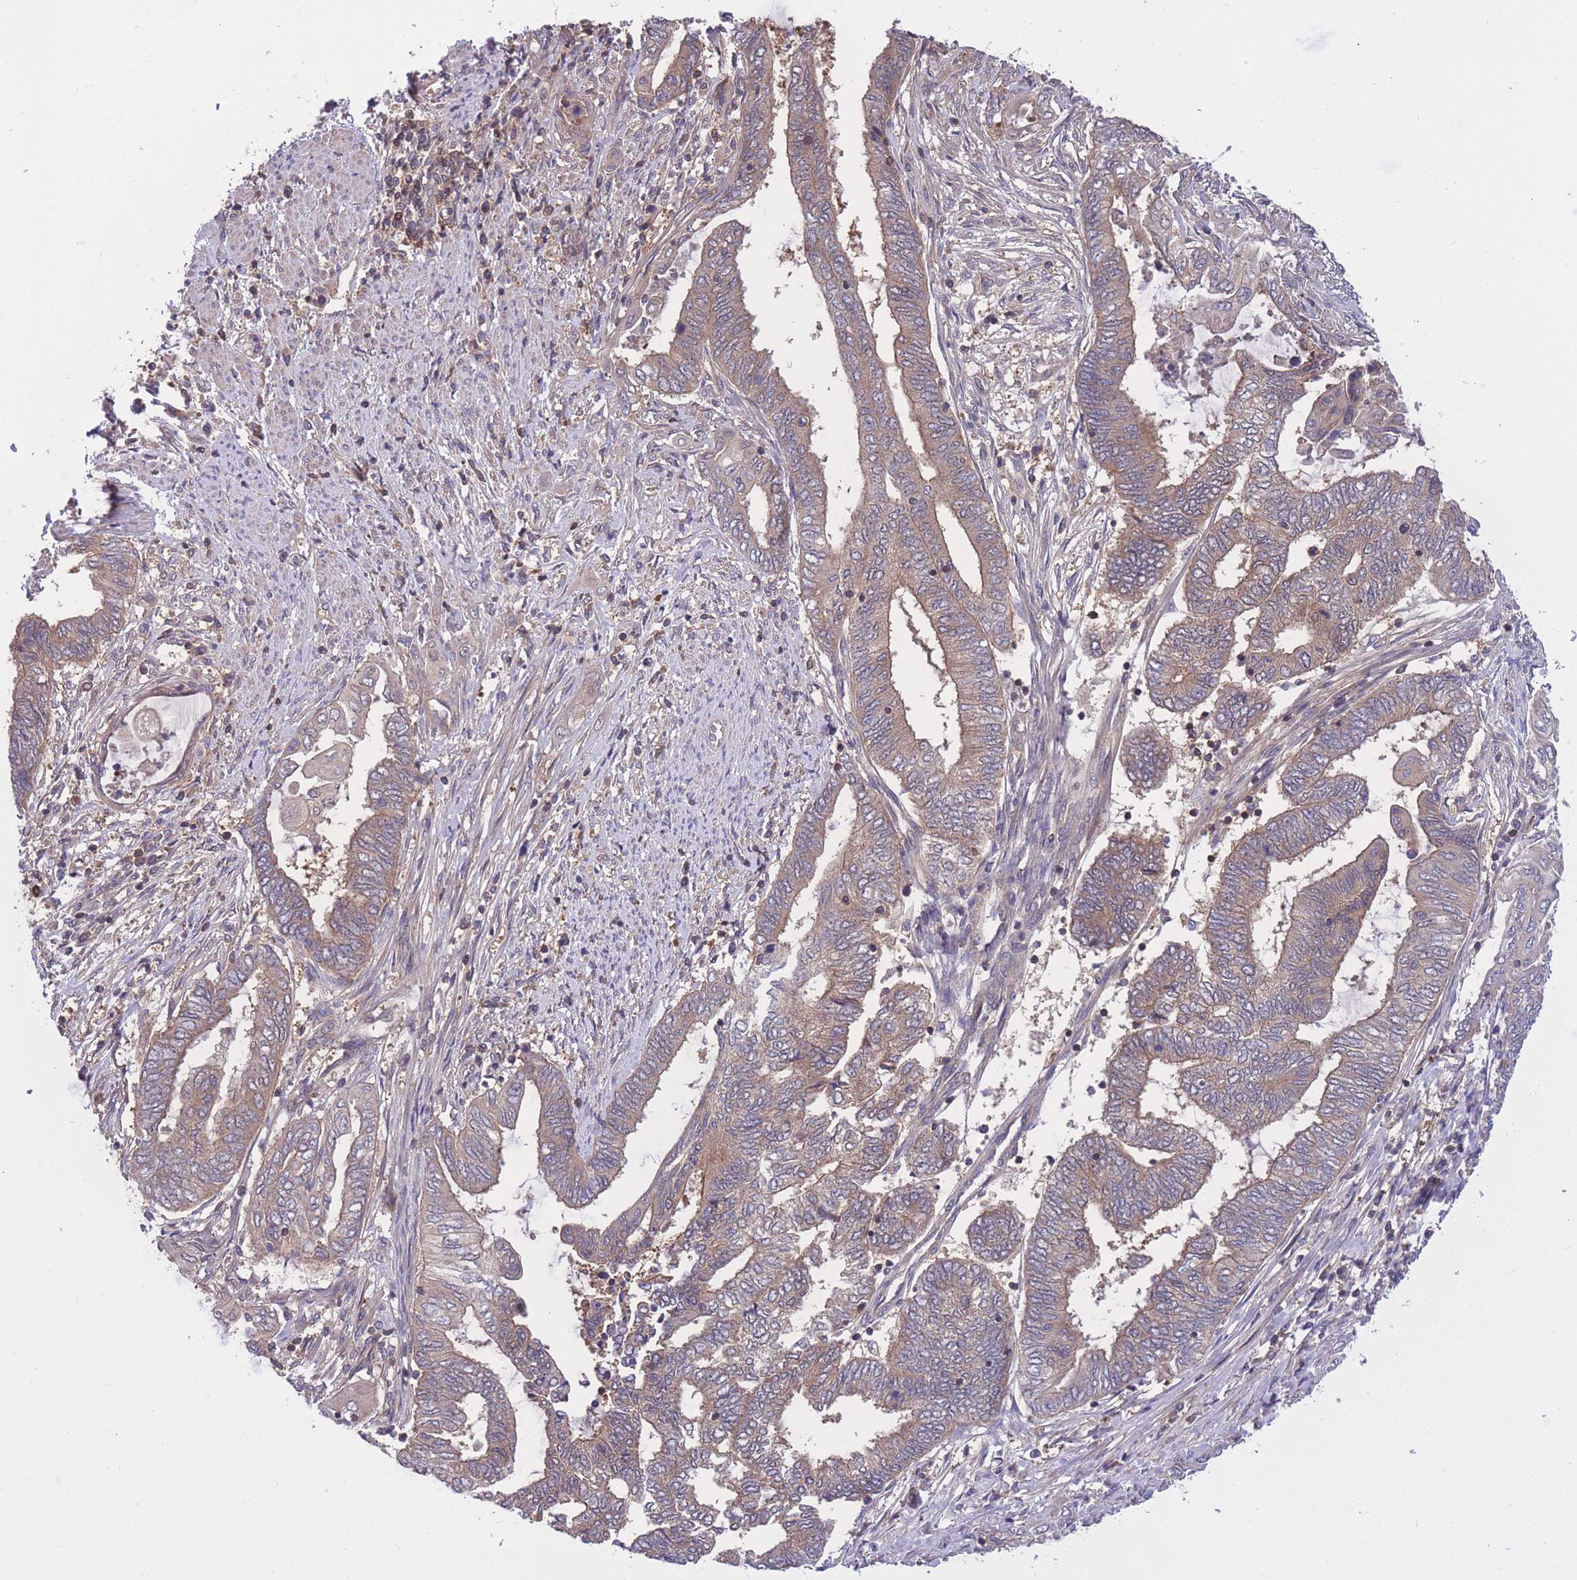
{"staining": {"intensity": "weak", "quantity": ">75%", "location": "cytoplasmic/membranous"}, "tissue": "endometrial cancer", "cell_type": "Tumor cells", "image_type": "cancer", "snomed": [{"axis": "morphology", "description": "Adenocarcinoma, NOS"}, {"axis": "topography", "description": "Uterus"}, {"axis": "topography", "description": "Endometrium"}], "caption": "An immunohistochemistry (IHC) histopathology image of tumor tissue is shown. Protein staining in brown highlights weak cytoplasmic/membranous positivity in endometrial cancer (adenocarcinoma) within tumor cells.", "gene": "UBE2N", "patient": {"sex": "female", "age": 70}}